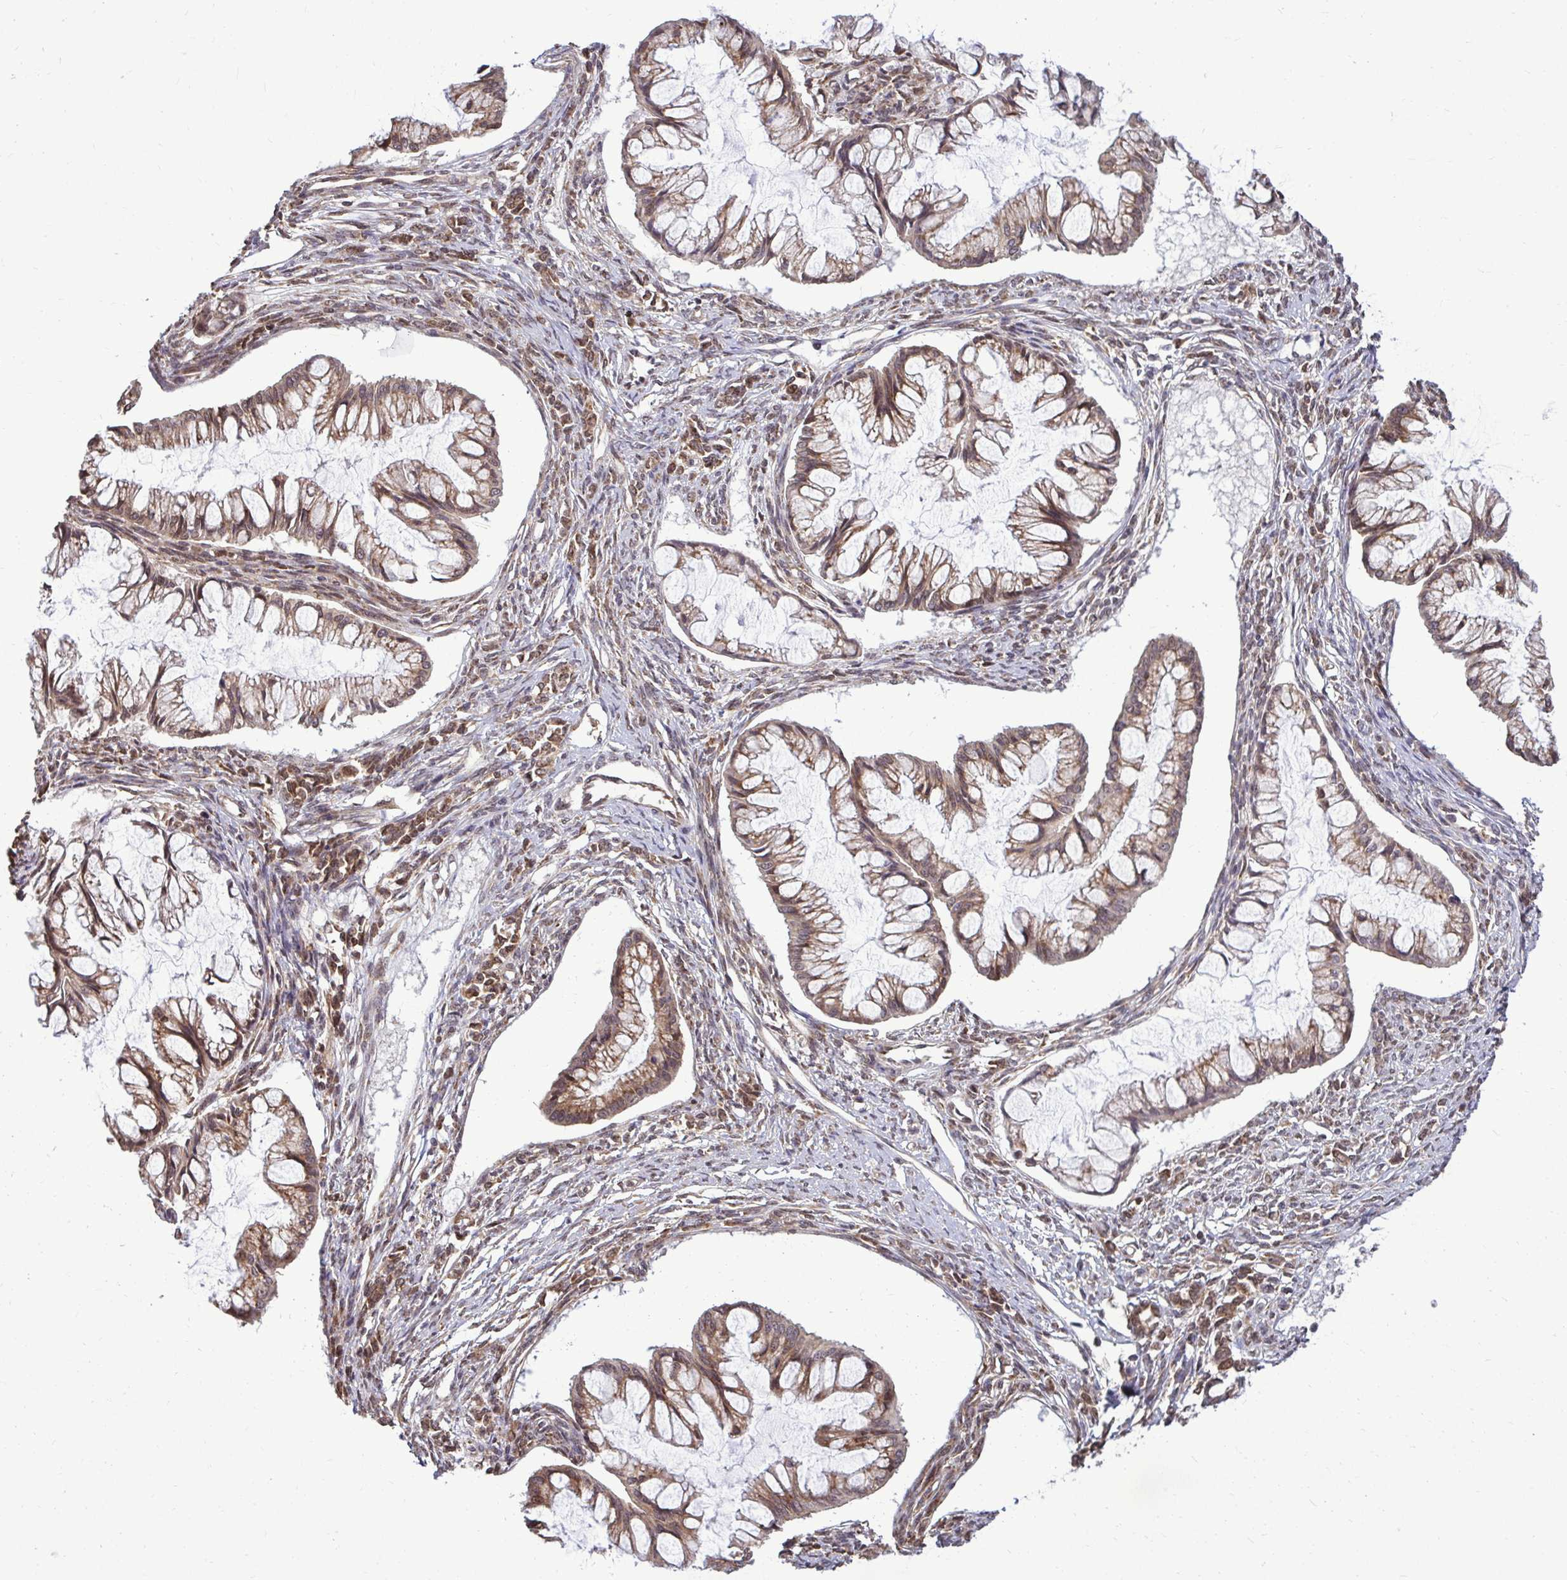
{"staining": {"intensity": "moderate", "quantity": ">75%", "location": "cytoplasmic/membranous,nuclear"}, "tissue": "ovarian cancer", "cell_type": "Tumor cells", "image_type": "cancer", "snomed": [{"axis": "morphology", "description": "Cystadenocarcinoma, mucinous, NOS"}, {"axis": "topography", "description": "Ovary"}], "caption": "A brown stain shows moderate cytoplasmic/membranous and nuclear expression of a protein in ovarian cancer tumor cells. (IHC, brightfield microscopy, high magnification).", "gene": "FMR1", "patient": {"sex": "female", "age": 73}}